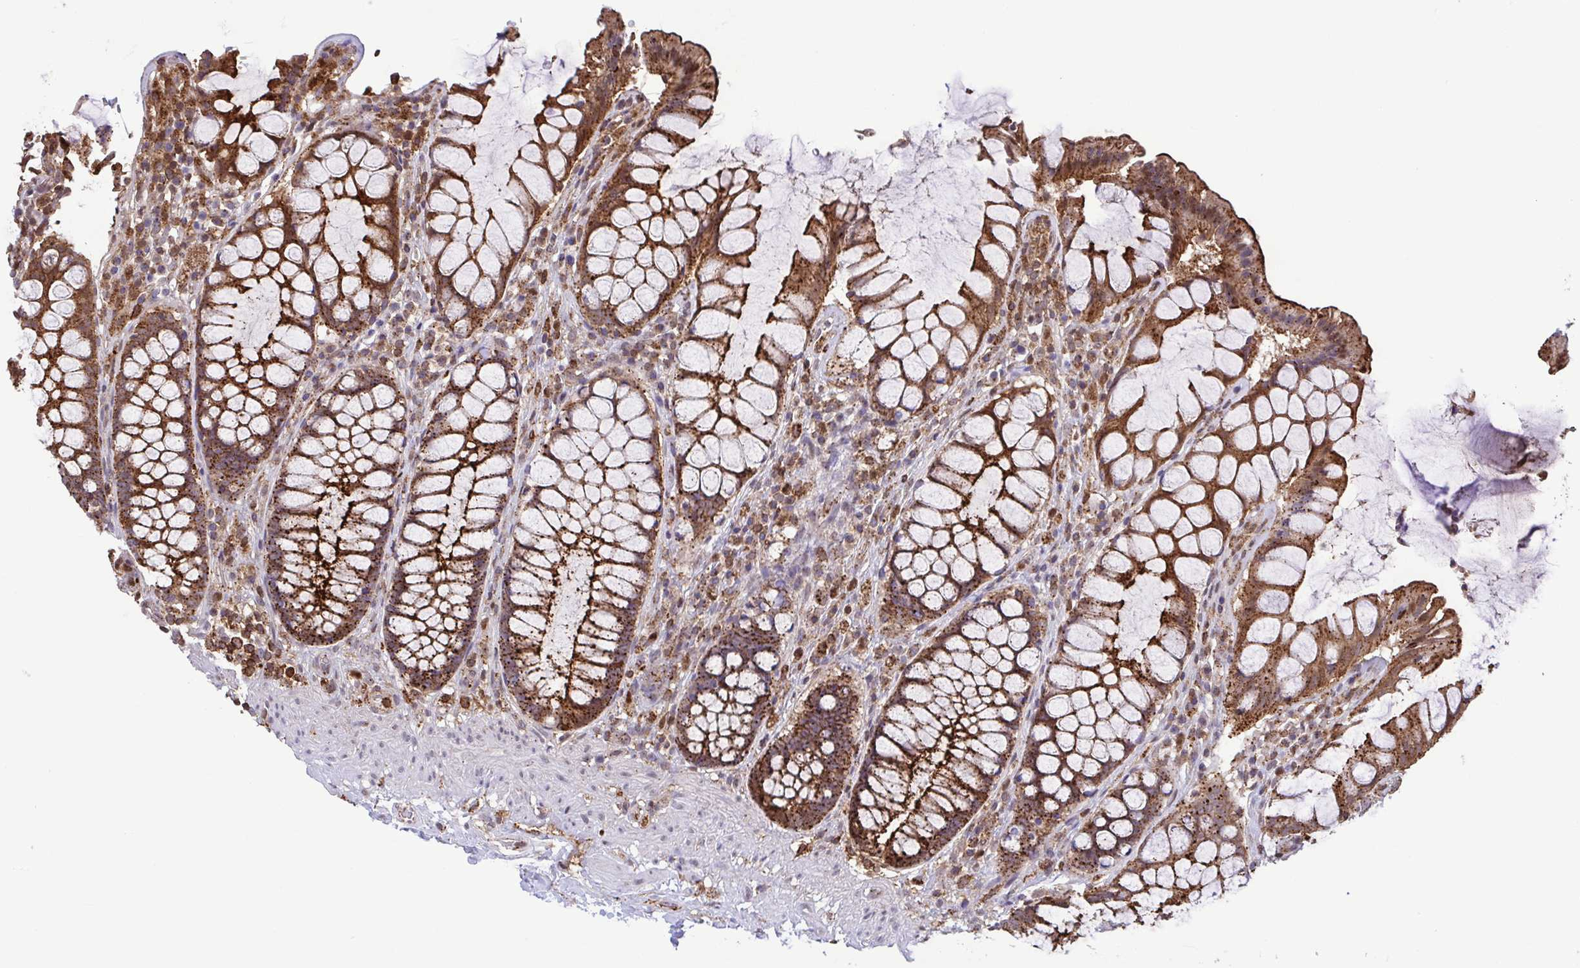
{"staining": {"intensity": "strong", "quantity": ">75%", "location": "cytoplasmic/membranous,nuclear"}, "tissue": "rectum", "cell_type": "Glandular cells", "image_type": "normal", "snomed": [{"axis": "morphology", "description": "Normal tissue, NOS"}, {"axis": "topography", "description": "Rectum"}], "caption": "A photomicrograph of rectum stained for a protein exhibits strong cytoplasmic/membranous,nuclear brown staining in glandular cells.", "gene": "CHMP1B", "patient": {"sex": "female", "age": 58}}